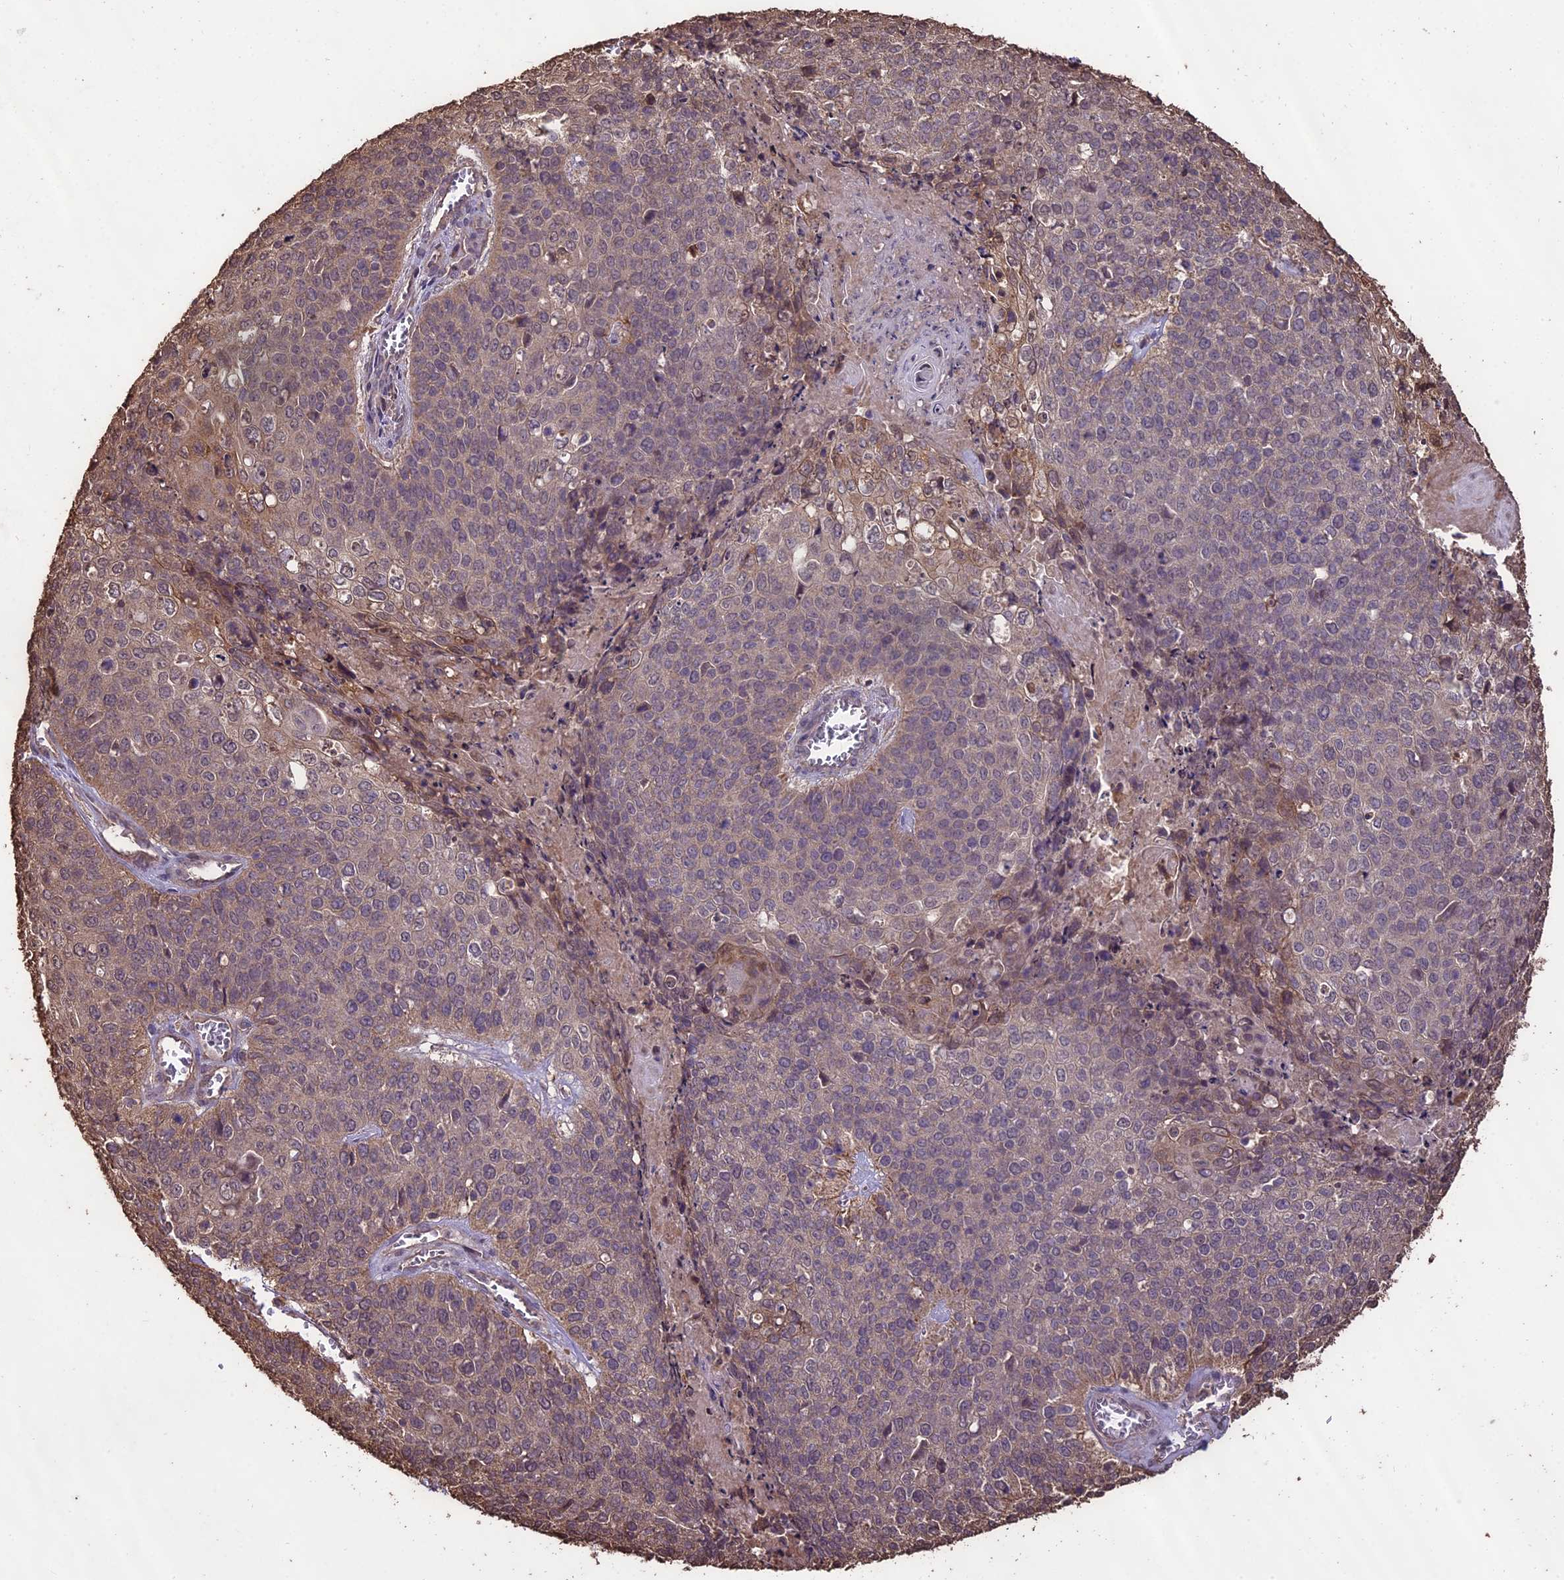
{"staining": {"intensity": "weak", "quantity": "<25%", "location": "cytoplasmic/membranous"}, "tissue": "cervical cancer", "cell_type": "Tumor cells", "image_type": "cancer", "snomed": [{"axis": "morphology", "description": "Squamous cell carcinoma, NOS"}, {"axis": "topography", "description": "Cervix"}], "caption": "Immunohistochemistry (IHC) photomicrograph of neoplastic tissue: cervical squamous cell carcinoma stained with DAB demonstrates no significant protein expression in tumor cells.", "gene": "PGPEP1L", "patient": {"sex": "female", "age": 39}}